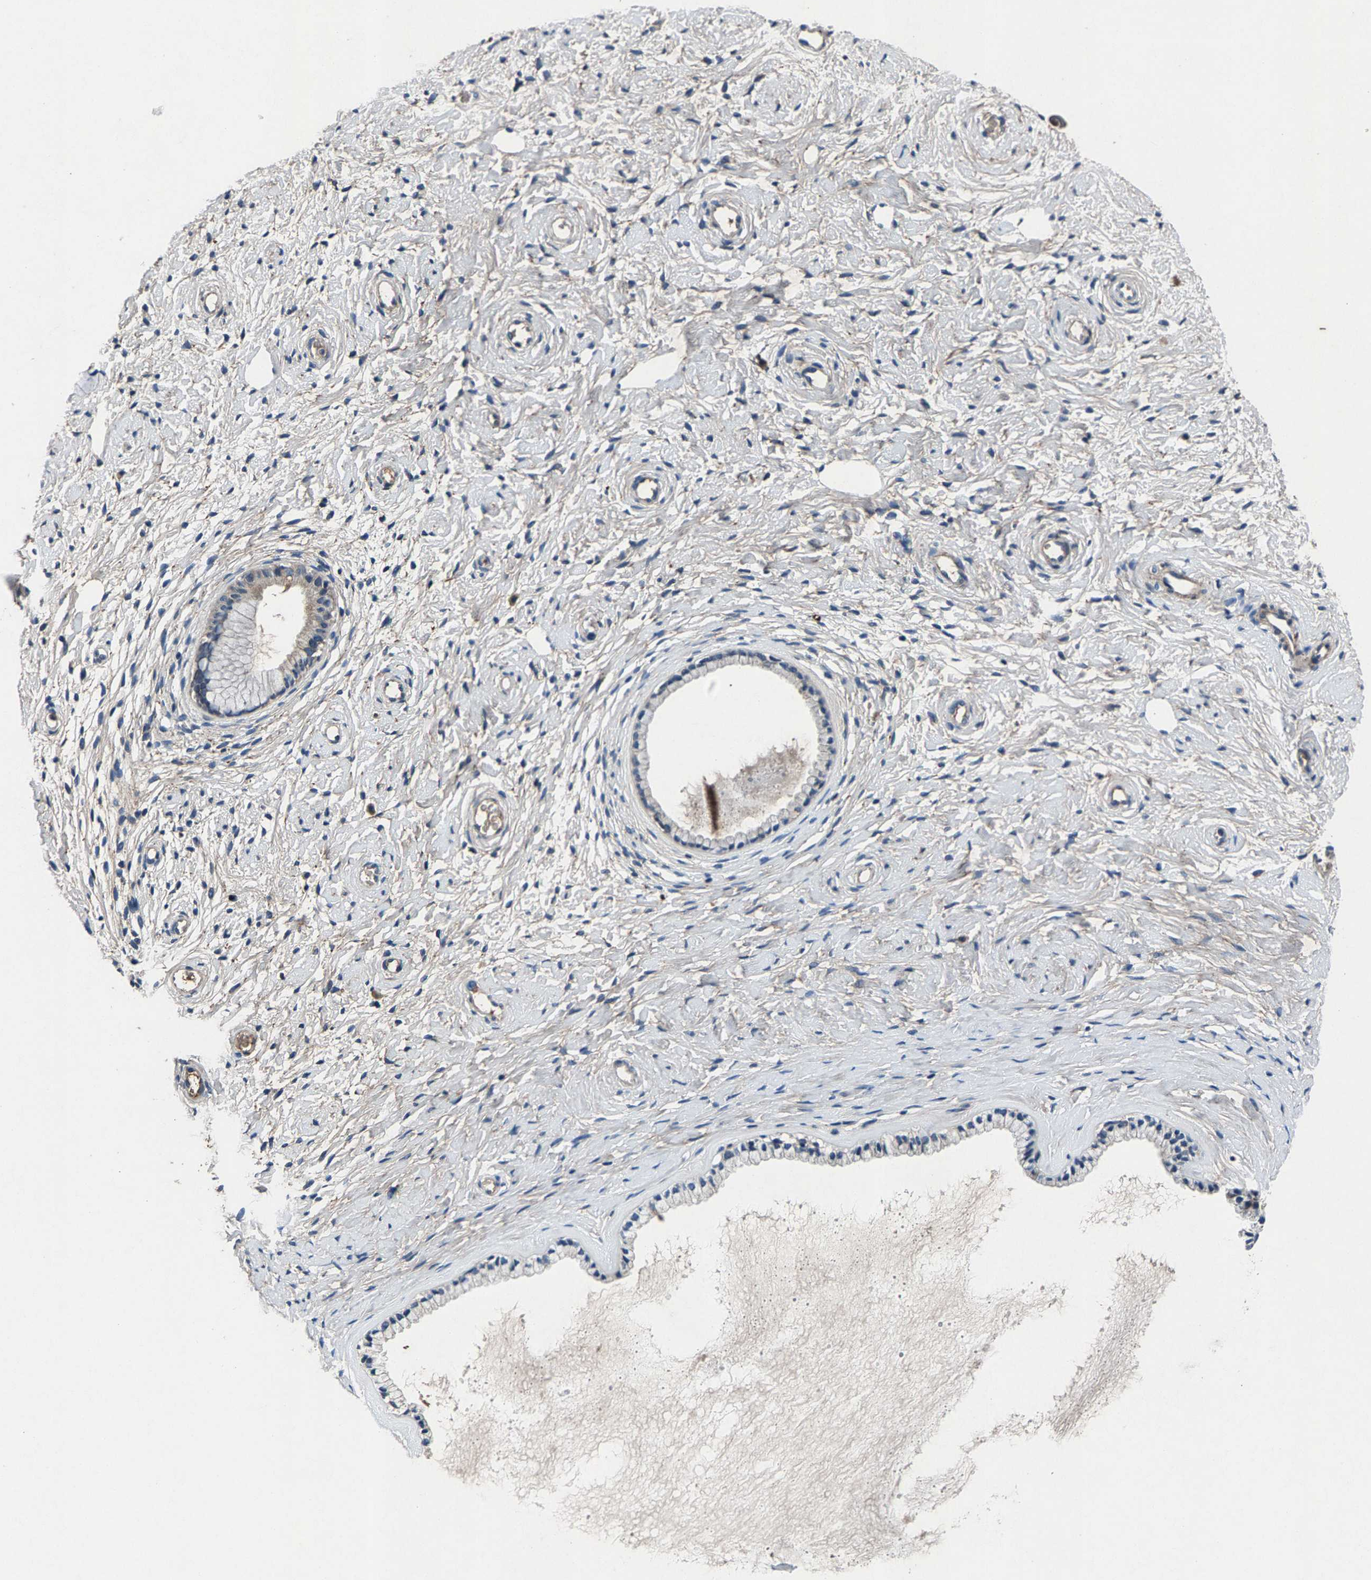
{"staining": {"intensity": "negative", "quantity": "none", "location": "none"}, "tissue": "cervix", "cell_type": "Glandular cells", "image_type": "normal", "snomed": [{"axis": "morphology", "description": "Normal tissue, NOS"}, {"axis": "topography", "description": "Cervix"}], "caption": "Glandular cells show no significant positivity in normal cervix. (IHC, brightfield microscopy, high magnification).", "gene": "PRXL2C", "patient": {"sex": "female", "age": 72}}